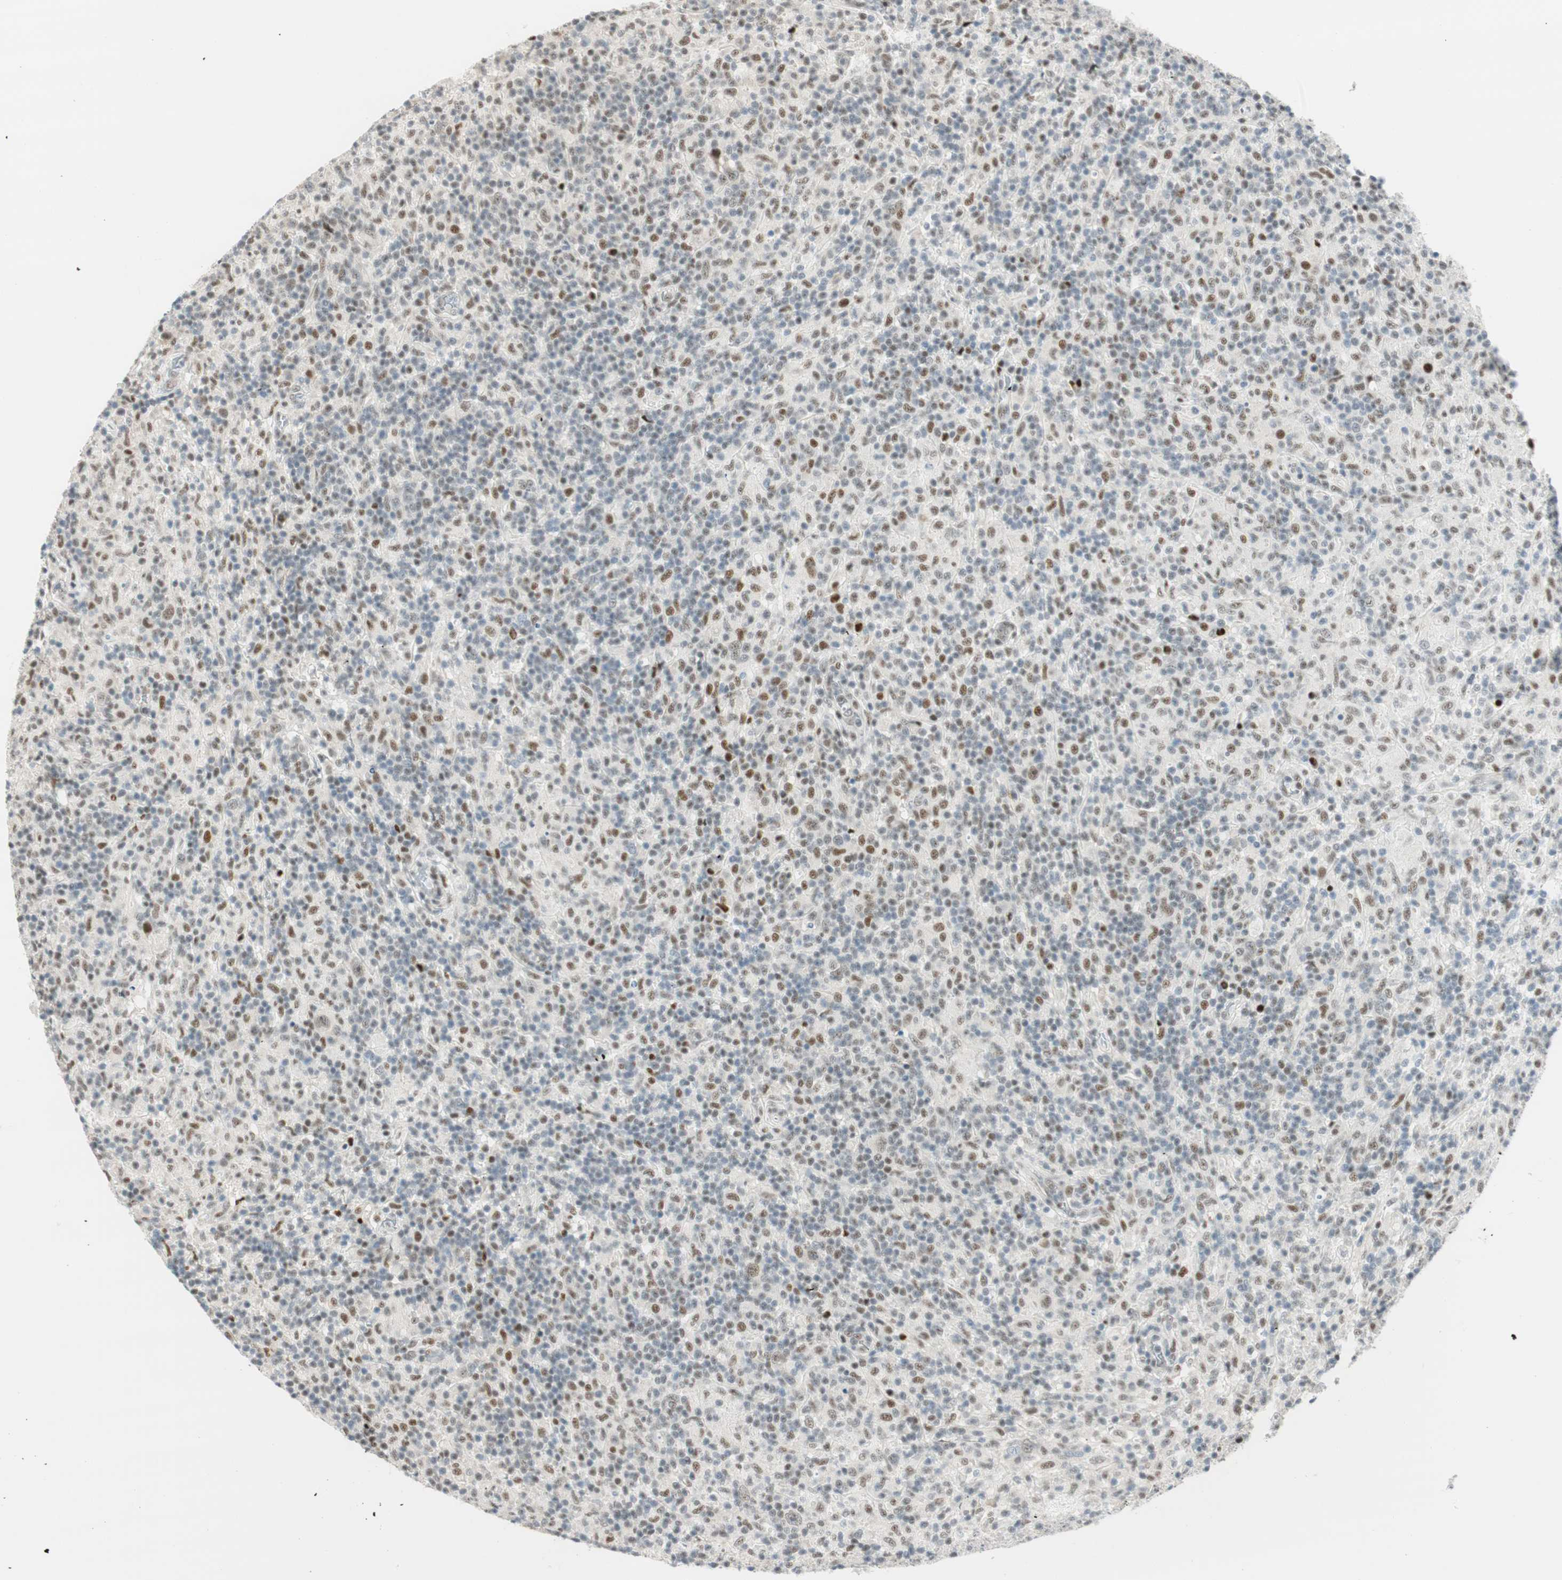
{"staining": {"intensity": "weak", "quantity": ">75%", "location": "nuclear"}, "tissue": "lymphoma", "cell_type": "Tumor cells", "image_type": "cancer", "snomed": [{"axis": "morphology", "description": "Hodgkin's disease, NOS"}, {"axis": "topography", "description": "Lymph node"}], "caption": "A micrograph of human Hodgkin's disease stained for a protein reveals weak nuclear brown staining in tumor cells.", "gene": "MSX2", "patient": {"sex": "male", "age": 70}}